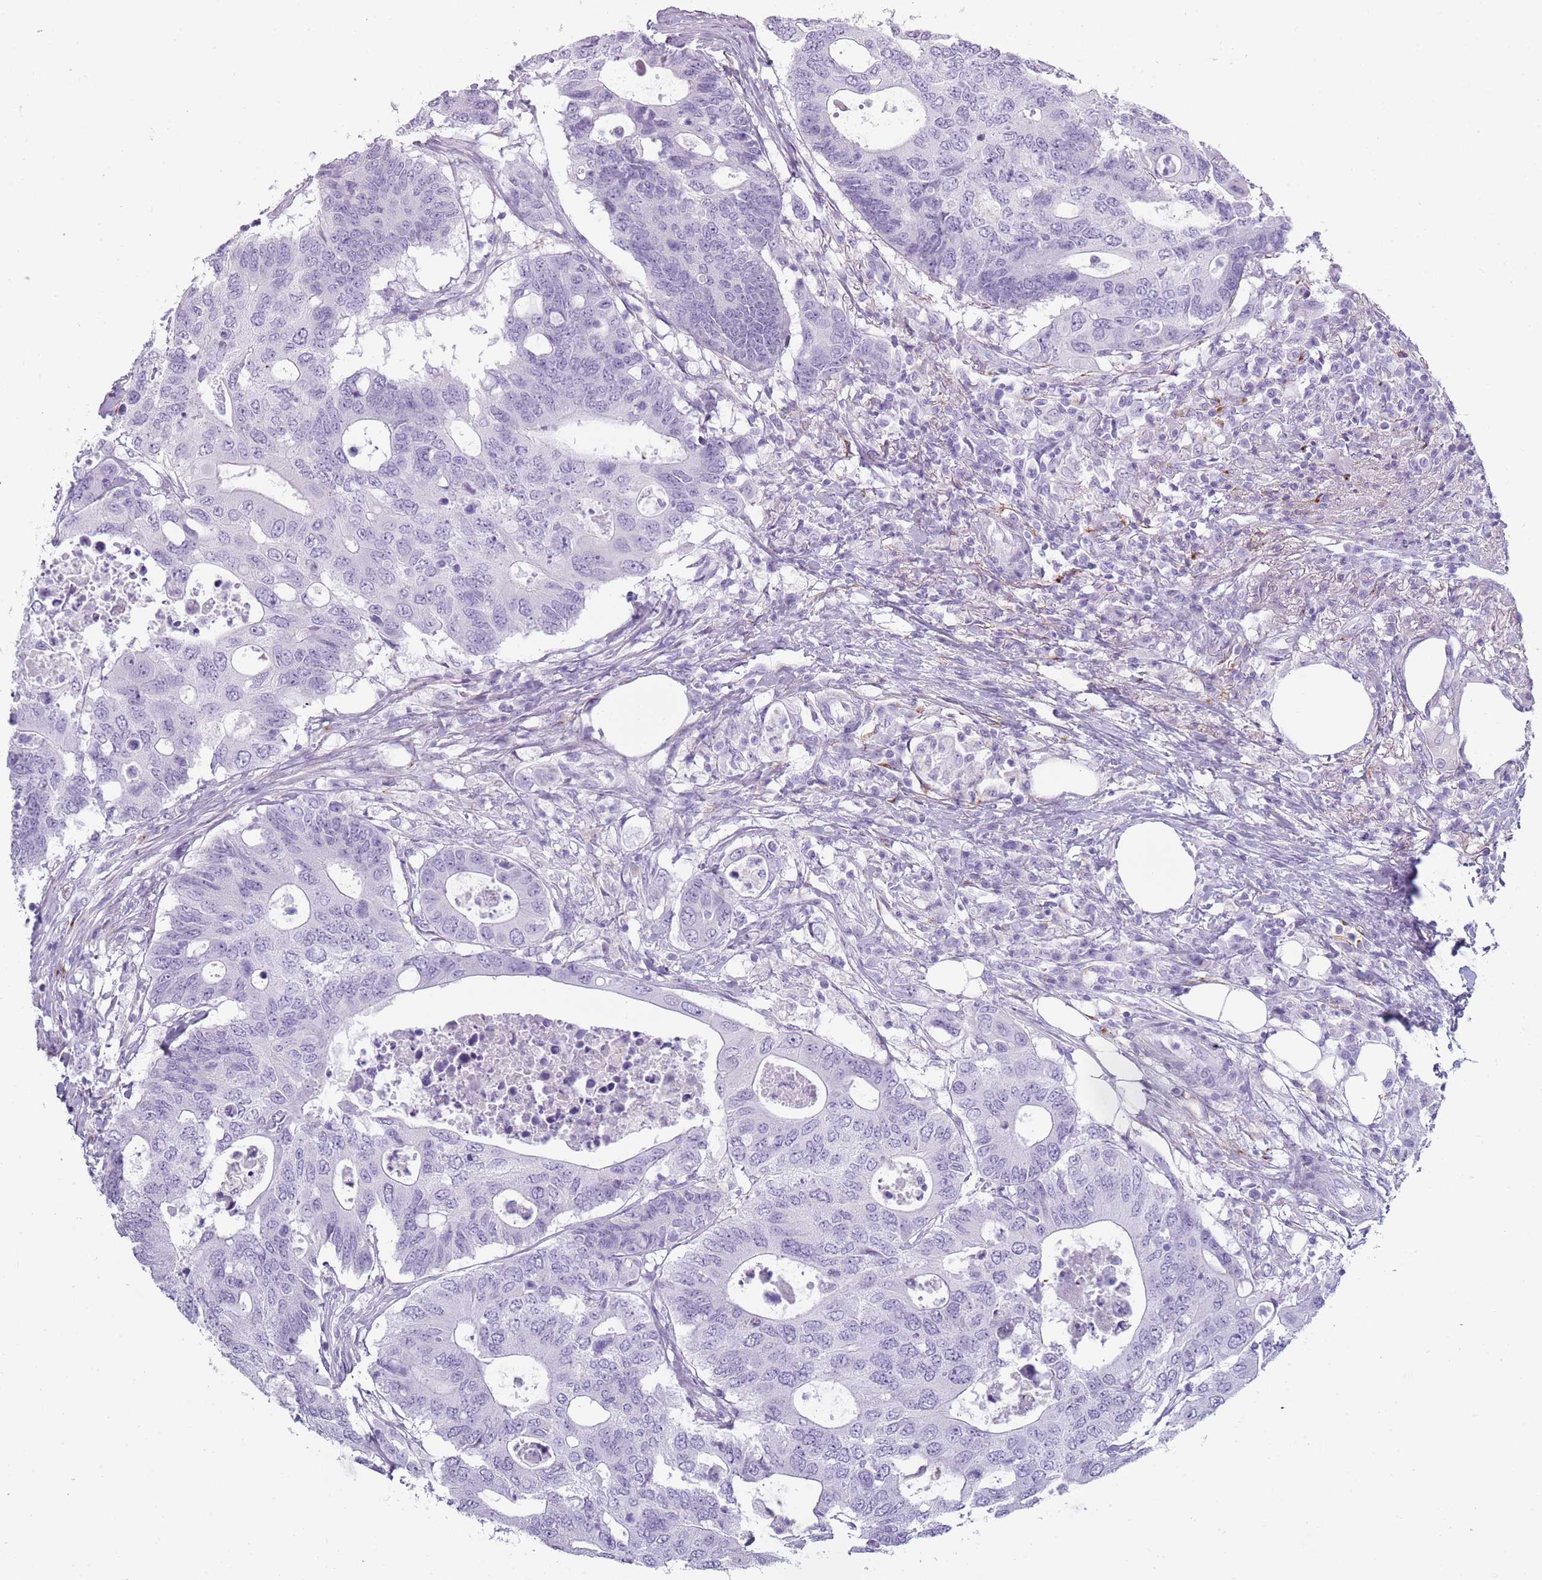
{"staining": {"intensity": "negative", "quantity": "none", "location": "none"}, "tissue": "colorectal cancer", "cell_type": "Tumor cells", "image_type": "cancer", "snomed": [{"axis": "morphology", "description": "Adenocarcinoma, NOS"}, {"axis": "topography", "description": "Colon"}], "caption": "This is an immunohistochemistry (IHC) photomicrograph of adenocarcinoma (colorectal). There is no positivity in tumor cells.", "gene": "COLEC12", "patient": {"sex": "male", "age": 71}}